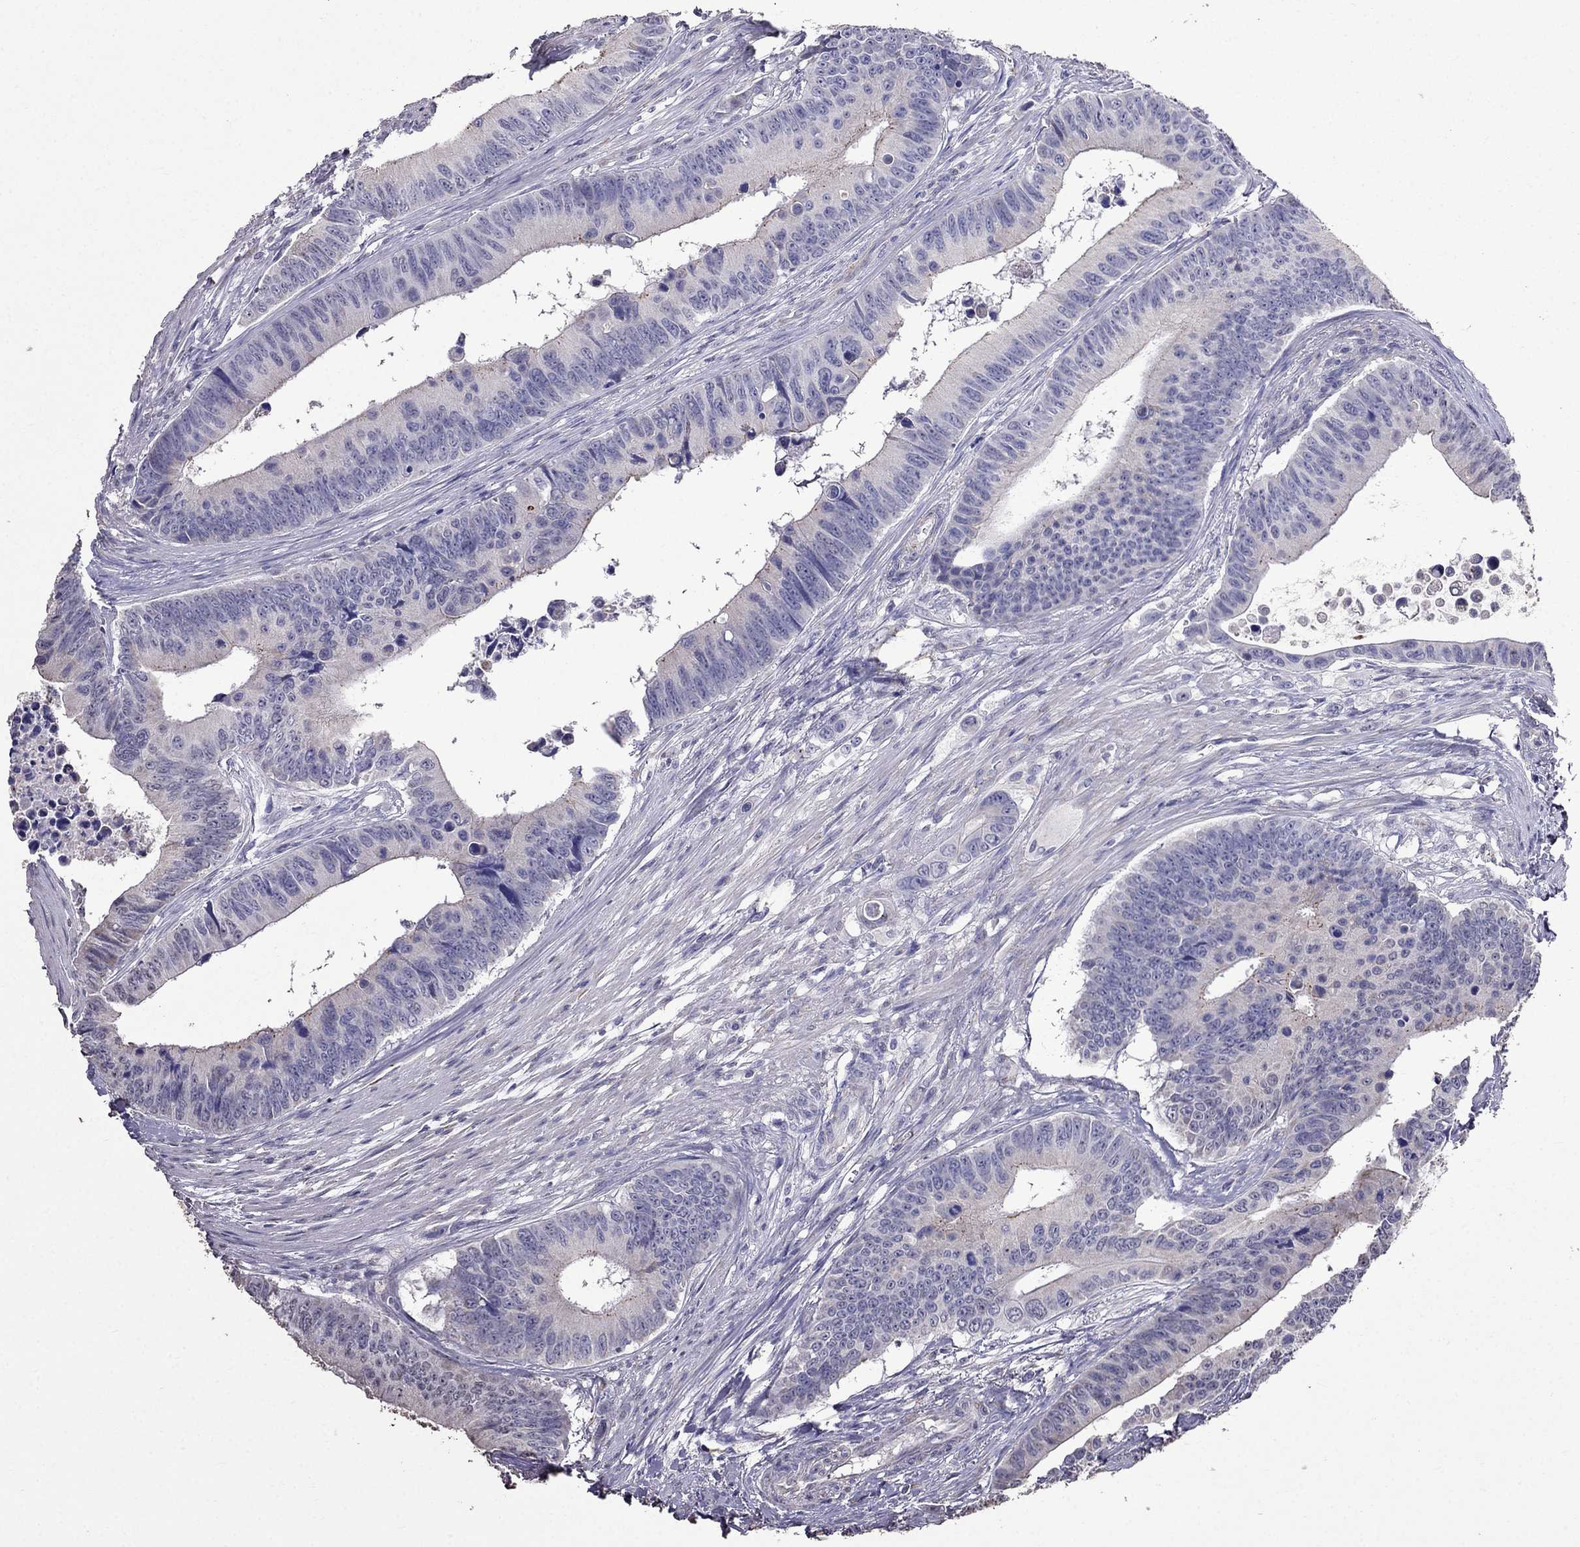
{"staining": {"intensity": "negative", "quantity": "none", "location": "none"}, "tissue": "colorectal cancer", "cell_type": "Tumor cells", "image_type": "cancer", "snomed": [{"axis": "morphology", "description": "Adenocarcinoma, NOS"}, {"axis": "topography", "description": "Colon"}], "caption": "Immunohistochemical staining of human colorectal cancer (adenocarcinoma) reveals no significant expression in tumor cells.", "gene": "AK5", "patient": {"sex": "female", "age": 87}}